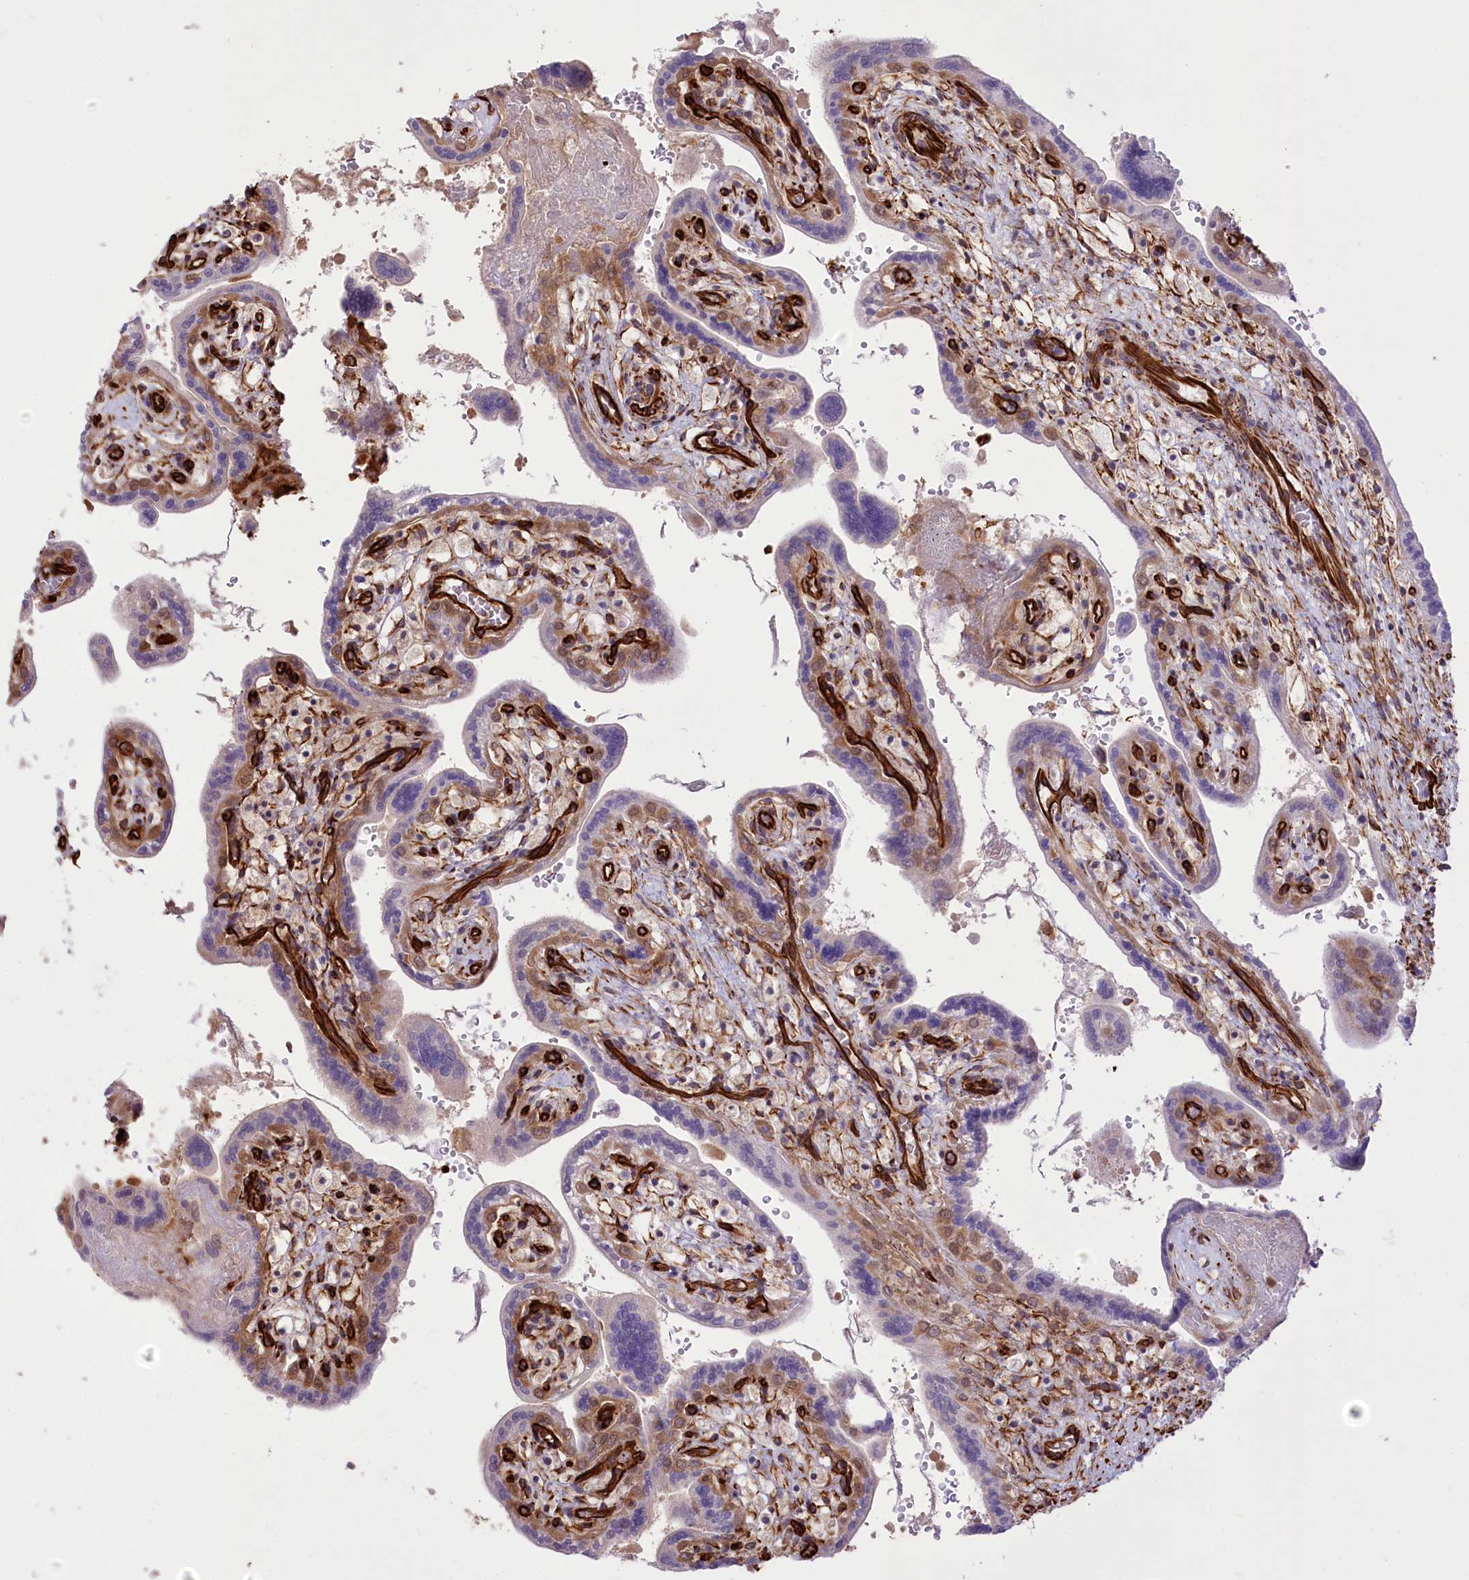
{"staining": {"intensity": "moderate", "quantity": "<25%", "location": "cytoplasmic/membranous"}, "tissue": "placenta", "cell_type": "Trophoblastic cells", "image_type": "normal", "snomed": [{"axis": "morphology", "description": "Normal tissue, NOS"}, {"axis": "topography", "description": "Placenta"}], "caption": "Unremarkable placenta displays moderate cytoplasmic/membranous positivity in about <25% of trophoblastic cells Immunohistochemistry stains the protein of interest in brown and the nuclei are stained blue..", "gene": "TTC1", "patient": {"sex": "female", "age": 37}}